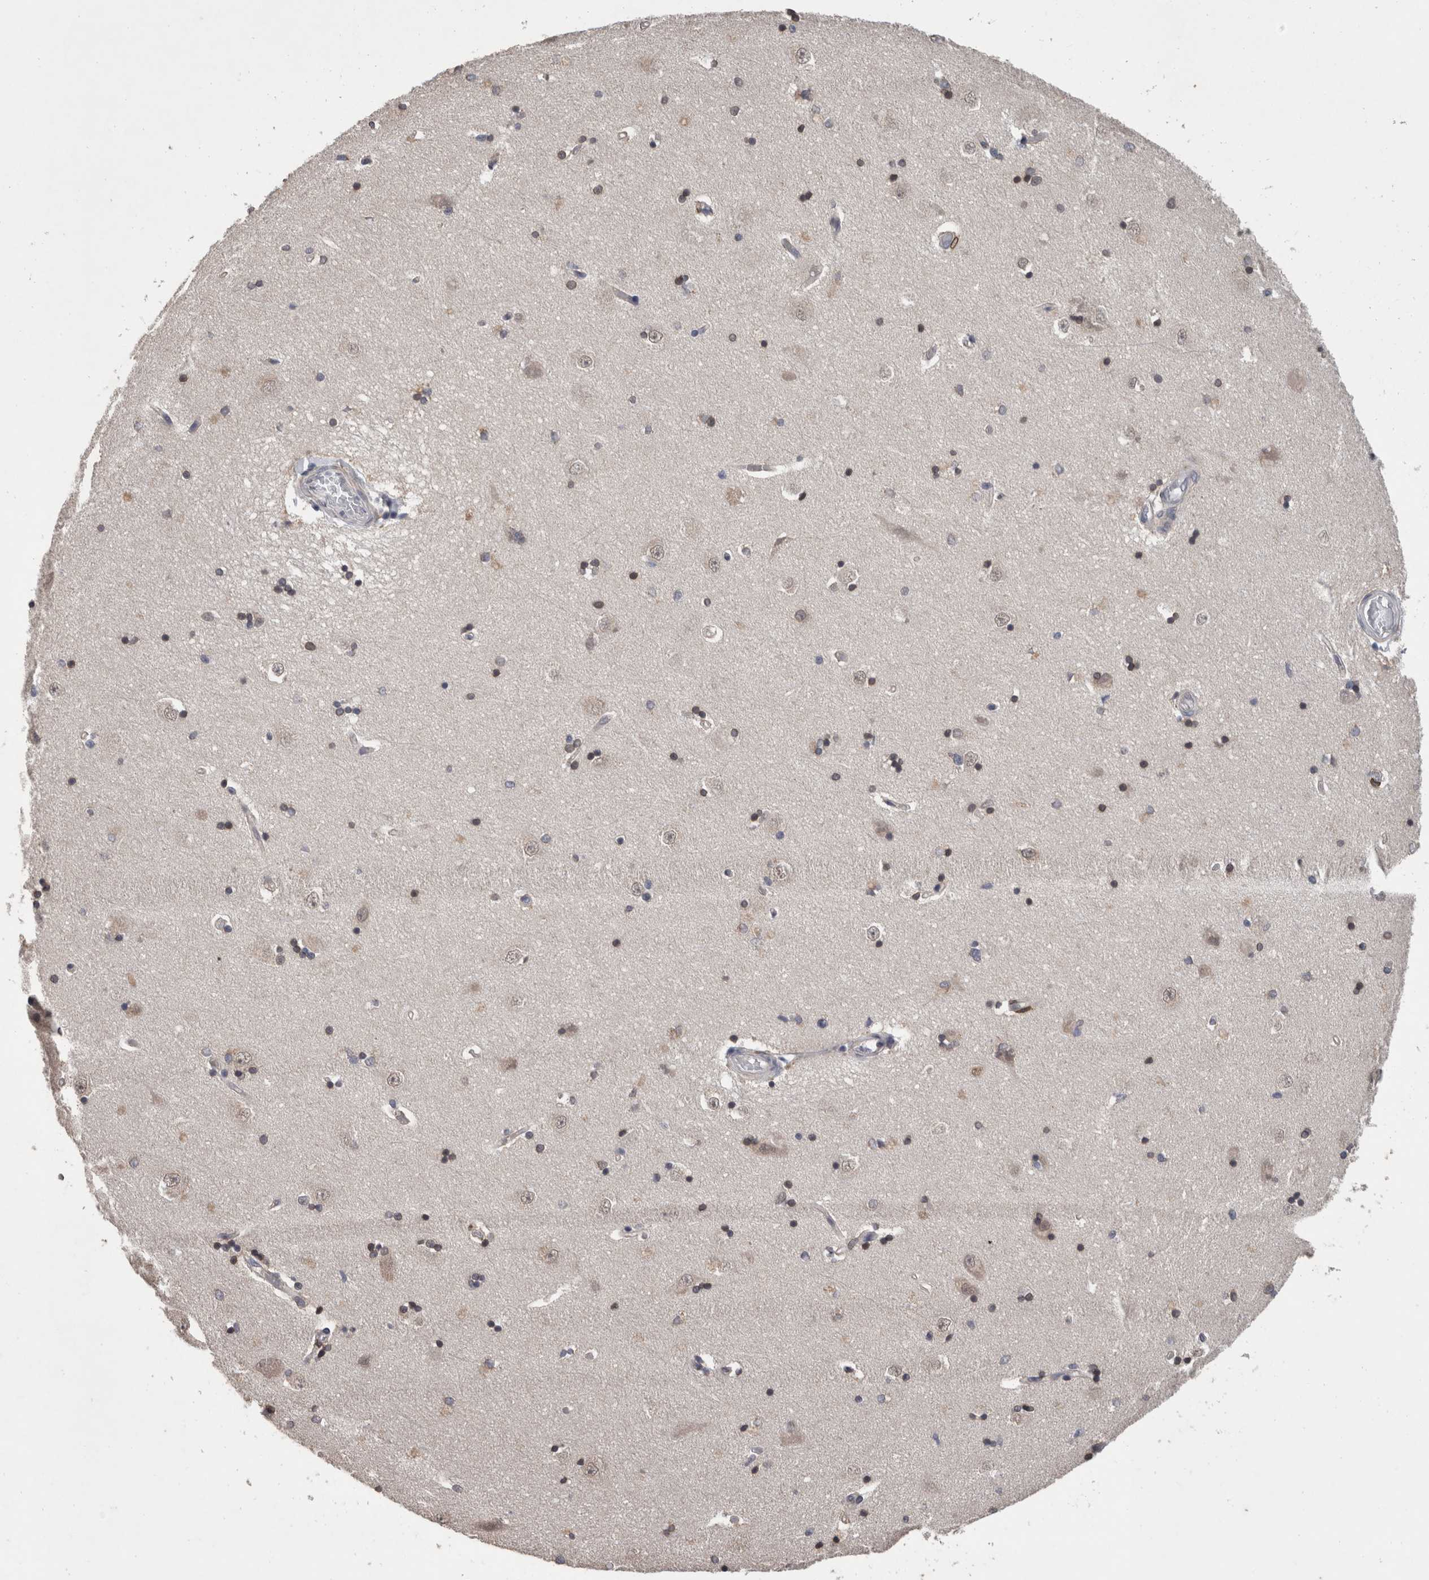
{"staining": {"intensity": "weak", "quantity": "25%-75%", "location": "nuclear"}, "tissue": "hippocampus", "cell_type": "Glial cells", "image_type": "normal", "snomed": [{"axis": "morphology", "description": "Normal tissue, NOS"}, {"axis": "topography", "description": "Hippocampus"}], "caption": "IHC (DAB) staining of normal hippocampus reveals weak nuclear protein expression in about 25%-75% of glial cells.", "gene": "FHOD3", "patient": {"sex": "male", "age": 45}}